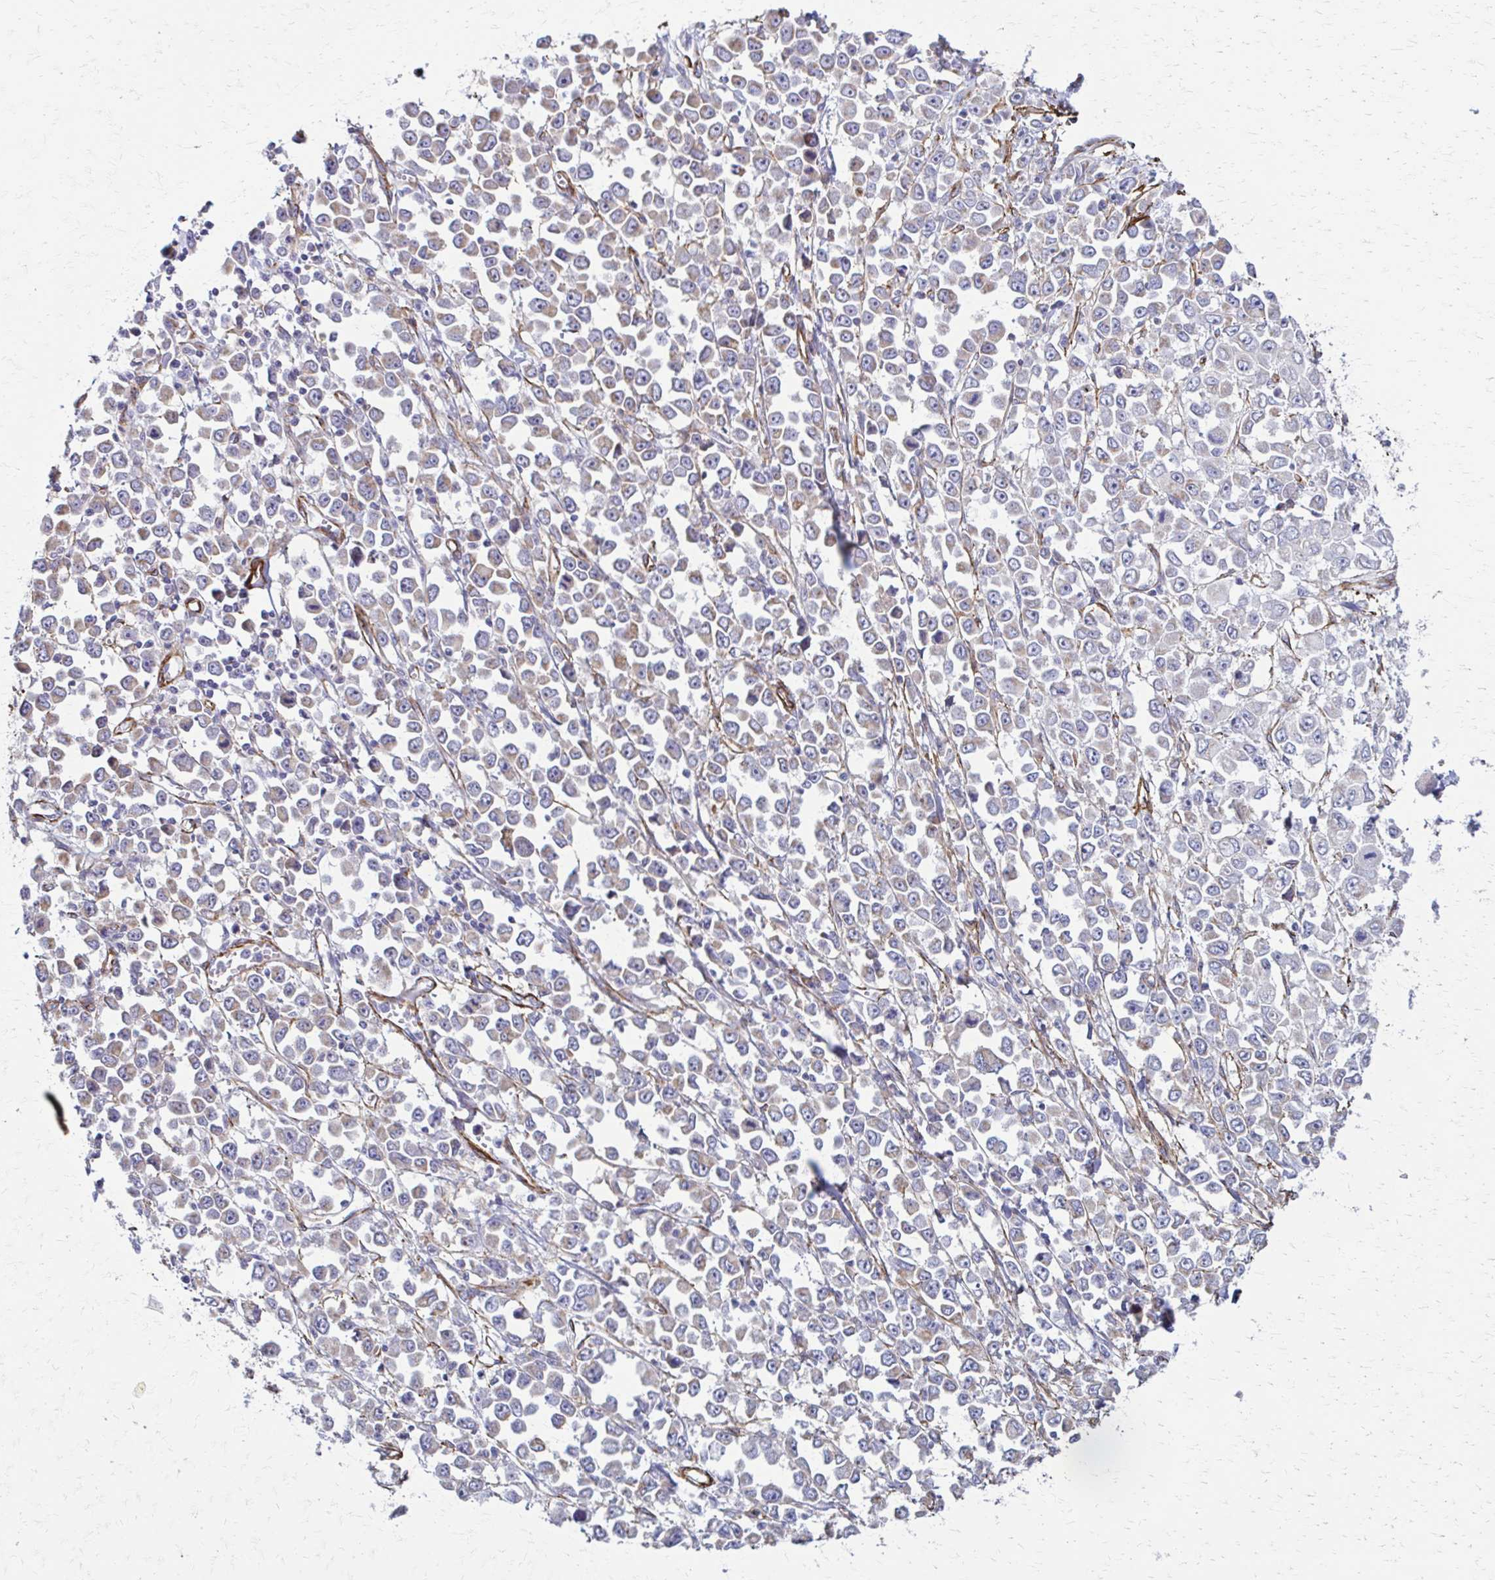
{"staining": {"intensity": "negative", "quantity": "none", "location": "none"}, "tissue": "stomach cancer", "cell_type": "Tumor cells", "image_type": "cancer", "snomed": [{"axis": "morphology", "description": "Adenocarcinoma, NOS"}, {"axis": "topography", "description": "Stomach, upper"}], "caption": "Human stomach cancer (adenocarcinoma) stained for a protein using immunohistochemistry (IHC) reveals no staining in tumor cells.", "gene": "TIMMDC1", "patient": {"sex": "male", "age": 70}}